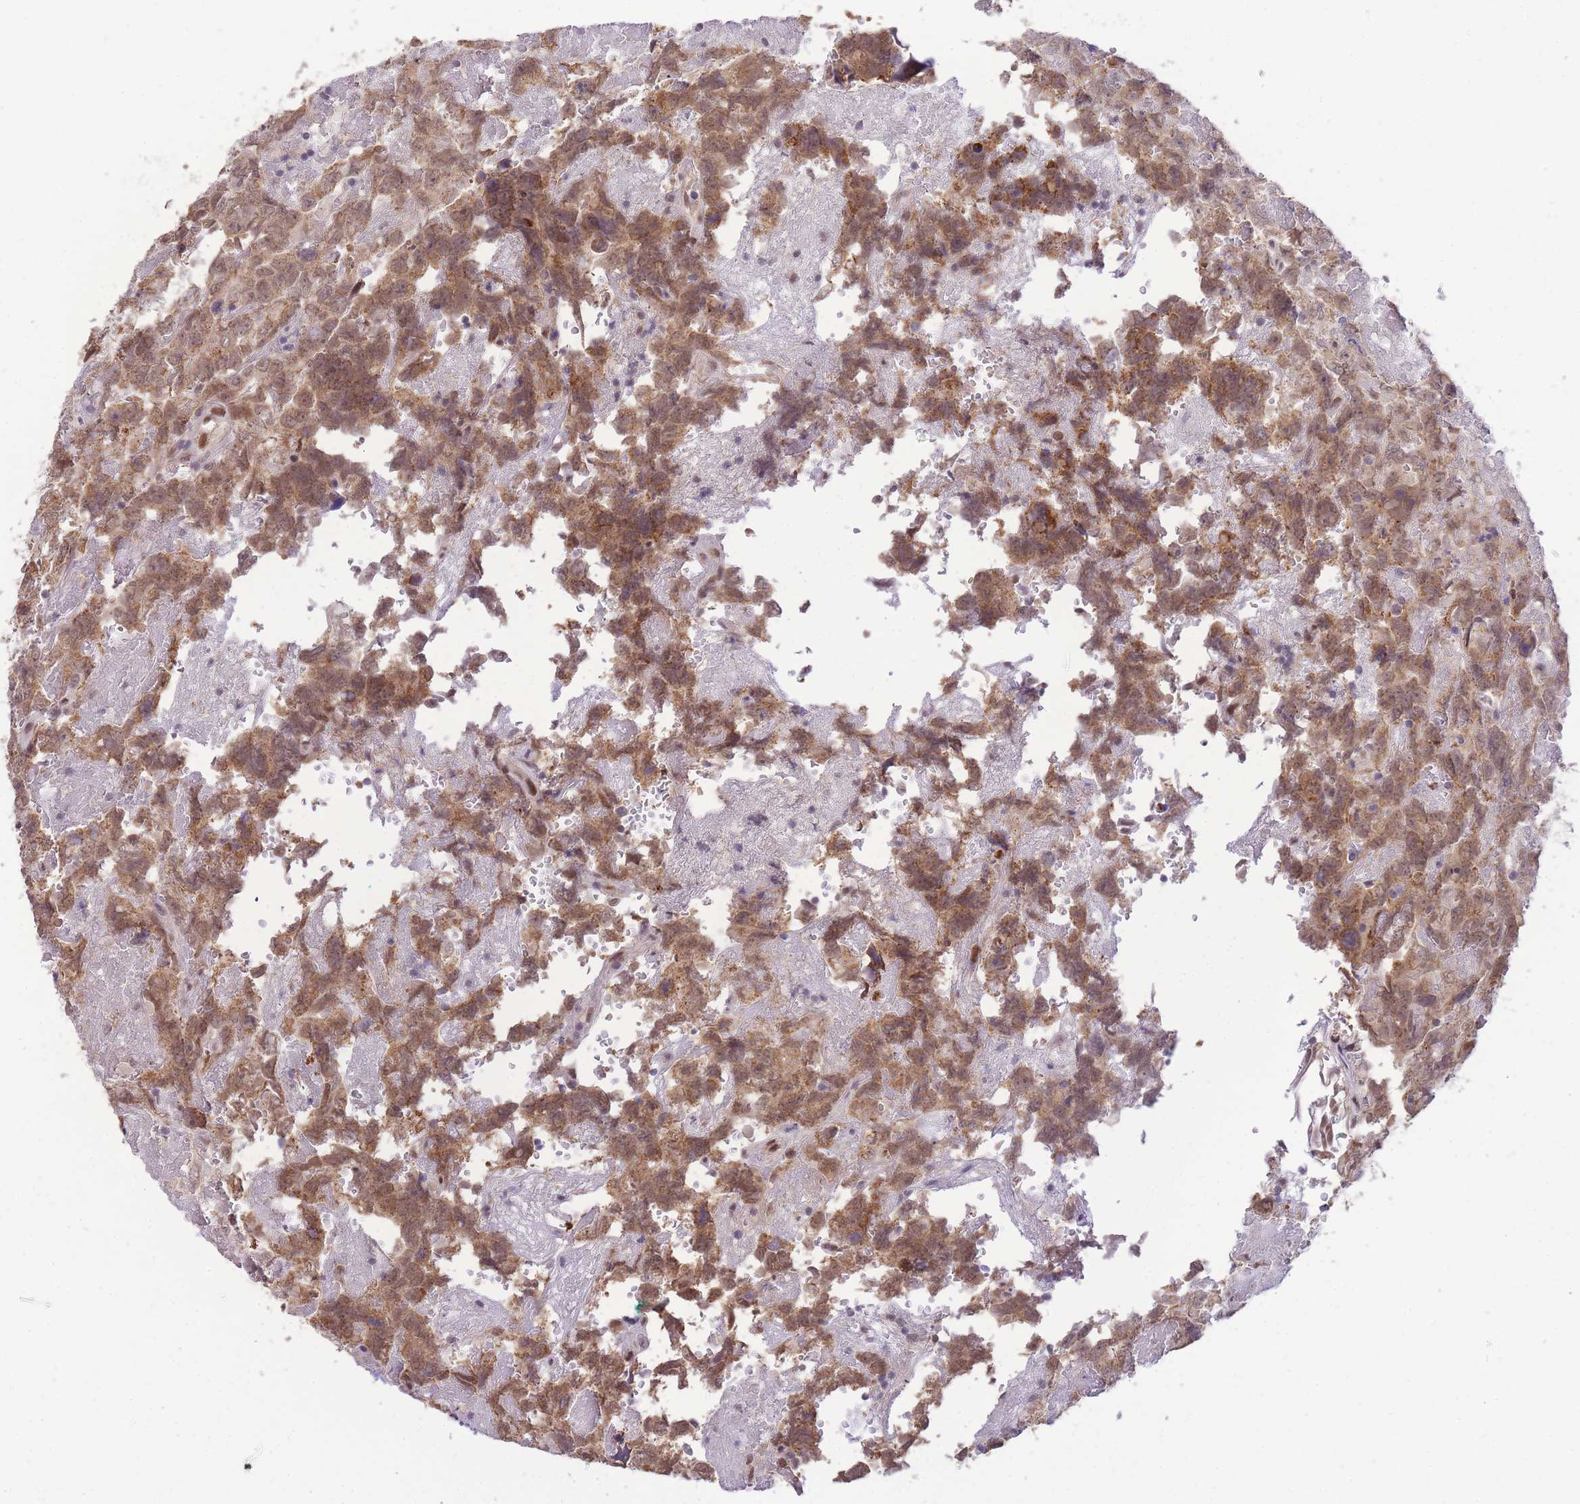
{"staining": {"intensity": "moderate", "quantity": ">75%", "location": "cytoplasmic/membranous,nuclear"}, "tissue": "testis cancer", "cell_type": "Tumor cells", "image_type": "cancer", "snomed": [{"axis": "morphology", "description": "Carcinoma, Embryonal, NOS"}, {"axis": "topography", "description": "Testis"}], "caption": "DAB (3,3'-diaminobenzidine) immunohistochemical staining of human embryonal carcinoma (testis) displays moderate cytoplasmic/membranous and nuclear protein expression in about >75% of tumor cells.", "gene": "PUS10", "patient": {"sex": "male", "age": 45}}